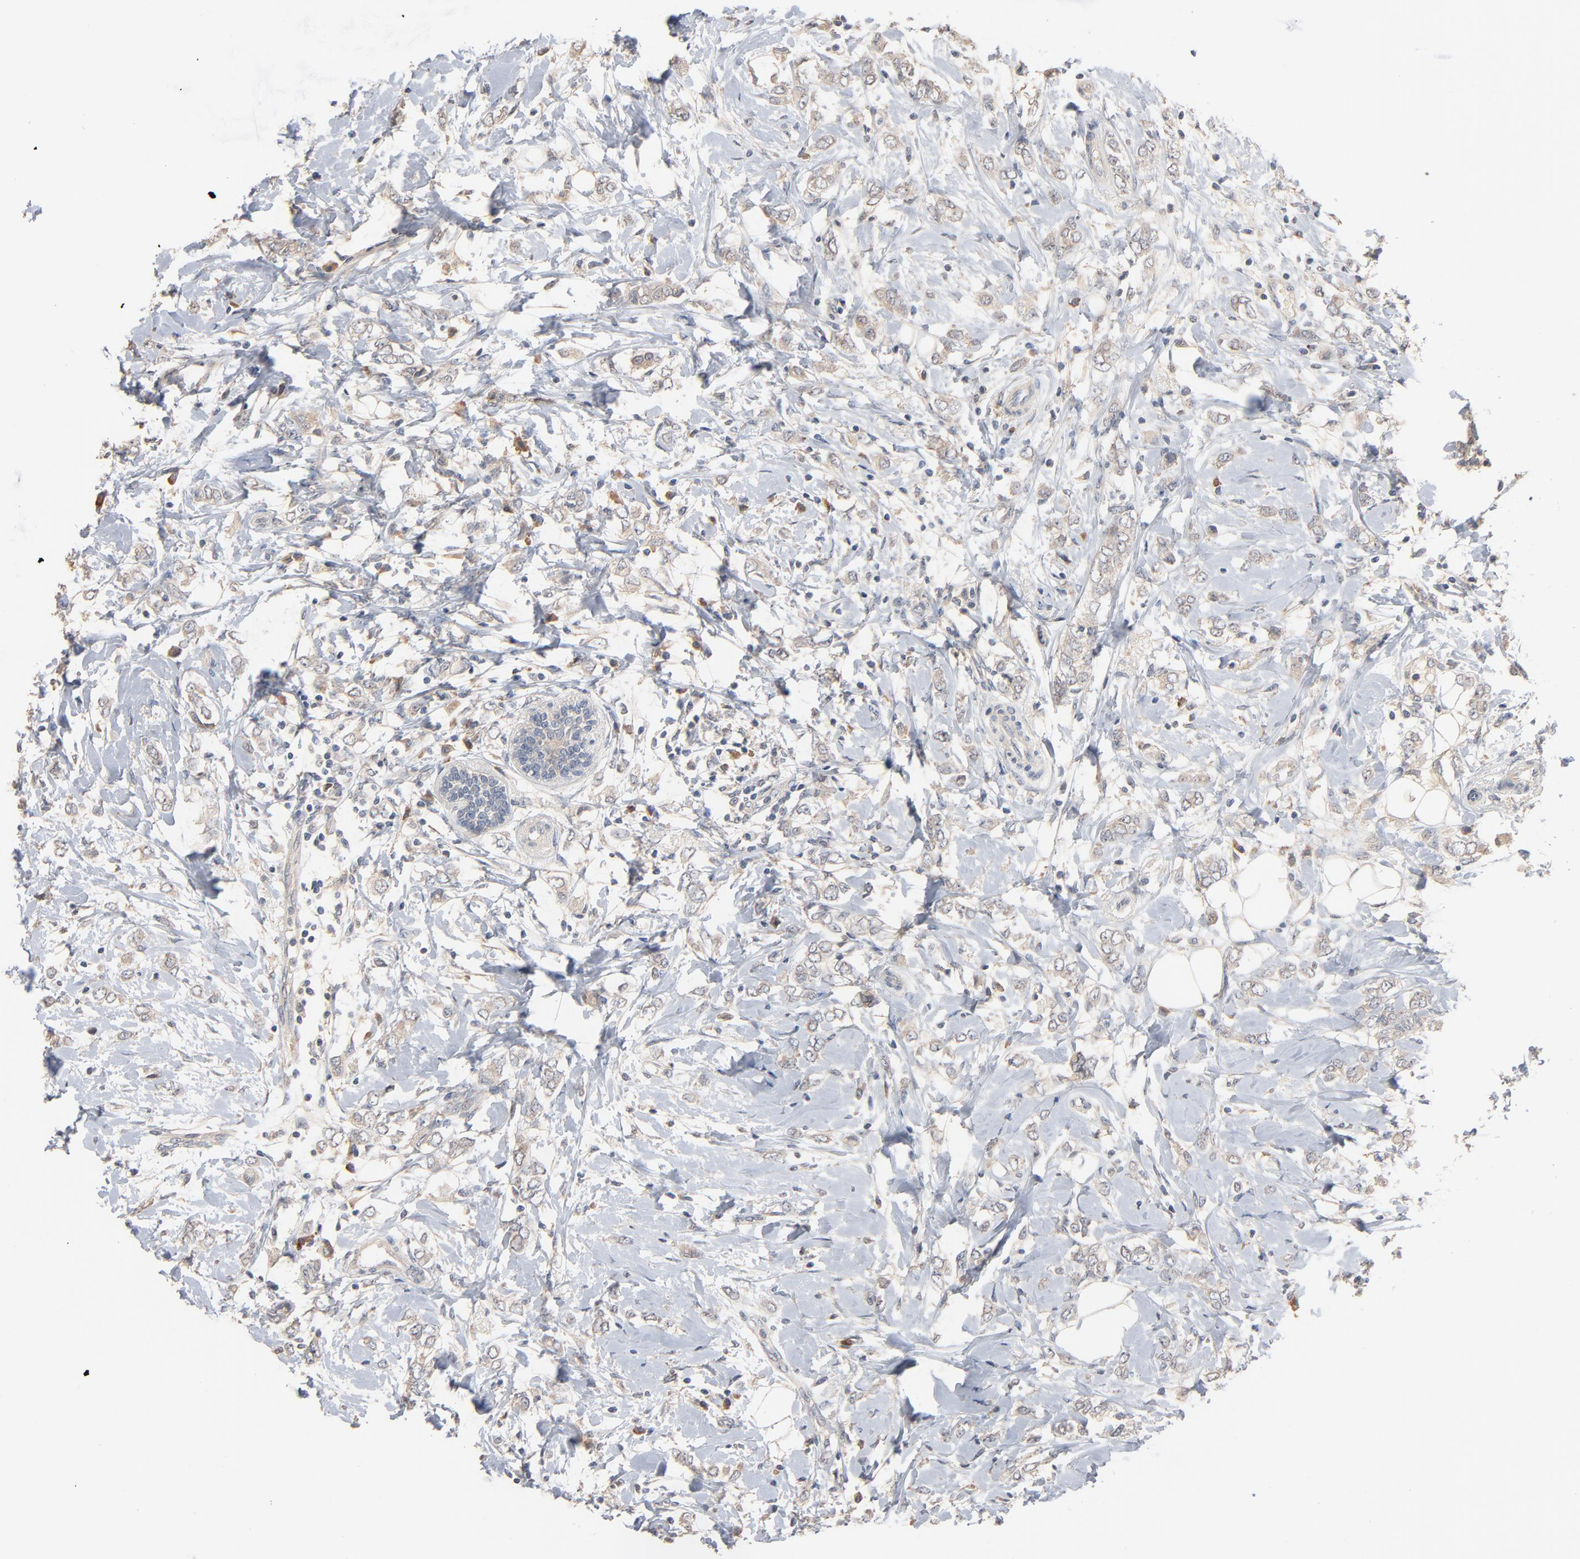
{"staining": {"intensity": "negative", "quantity": "none", "location": "none"}, "tissue": "breast cancer", "cell_type": "Tumor cells", "image_type": "cancer", "snomed": [{"axis": "morphology", "description": "Normal tissue, NOS"}, {"axis": "morphology", "description": "Lobular carcinoma"}, {"axis": "topography", "description": "Breast"}], "caption": "A micrograph of breast cancer (lobular carcinoma) stained for a protein displays no brown staining in tumor cells.", "gene": "ZDHHC8", "patient": {"sex": "female", "age": 47}}